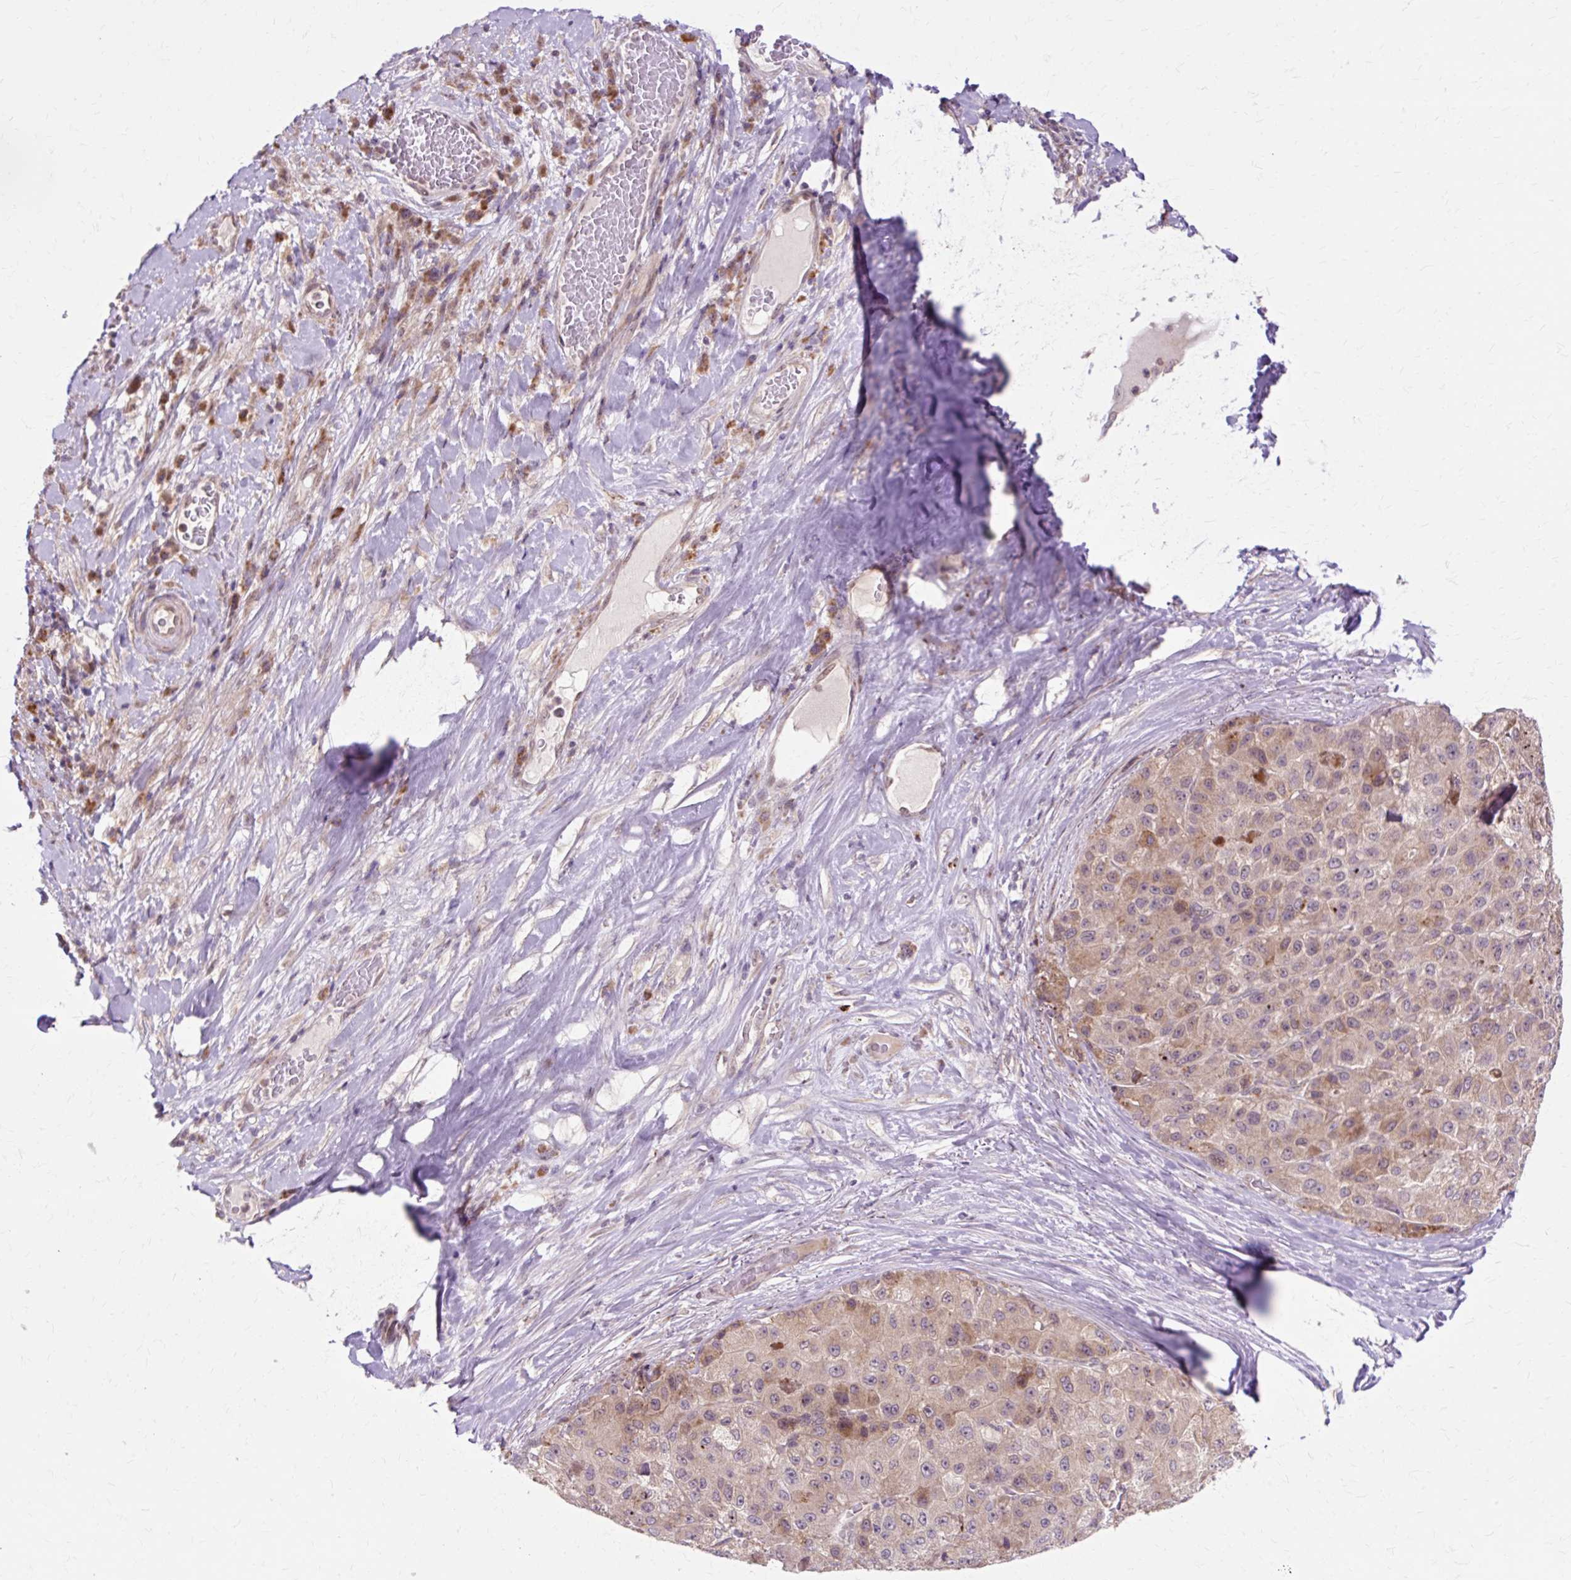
{"staining": {"intensity": "moderate", "quantity": ">75%", "location": "cytoplasmic/membranous"}, "tissue": "liver cancer", "cell_type": "Tumor cells", "image_type": "cancer", "snomed": [{"axis": "morphology", "description": "Carcinoma, Hepatocellular, NOS"}, {"axis": "topography", "description": "Liver"}], "caption": "Immunohistochemical staining of human liver hepatocellular carcinoma demonstrates moderate cytoplasmic/membranous protein positivity in approximately >75% of tumor cells.", "gene": "GEMIN2", "patient": {"sex": "male", "age": 80}}